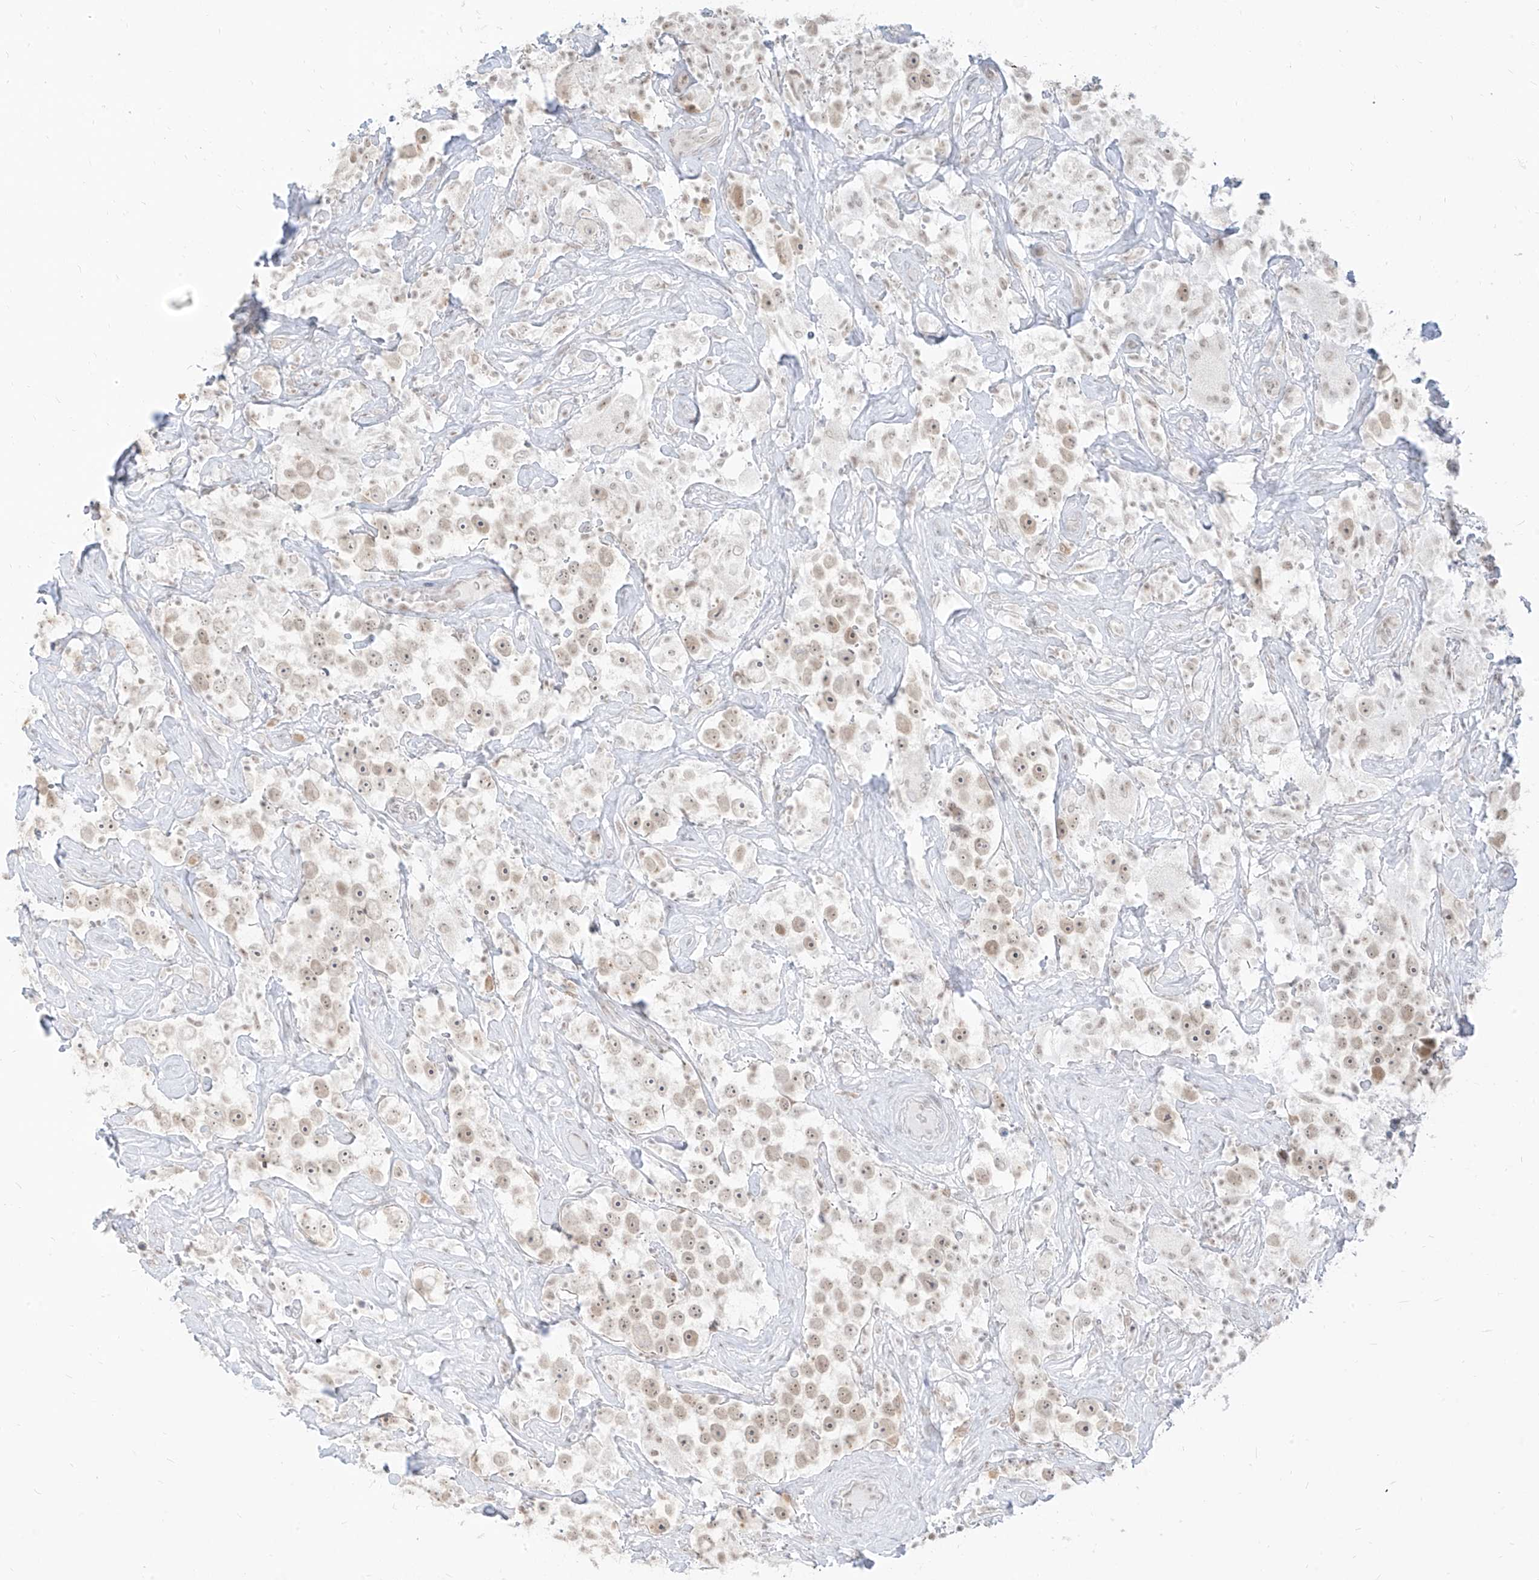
{"staining": {"intensity": "weak", "quantity": ">75%", "location": "nuclear"}, "tissue": "testis cancer", "cell_type": "Tumor cells", "image_type": "cancer", "snomed": [{"axis": "morphology", "description": "Seminoma, NOS"}, {"axis": "topography", "description": "Testis"}], "caption": "This photomicrograph reveals IHC staining of testis cancer (seminoma), with low weak nuclear staining in about >75% of tumor cells.", "gene": "SUPT5H", "patient": {"sex": "male", "age": 49}}